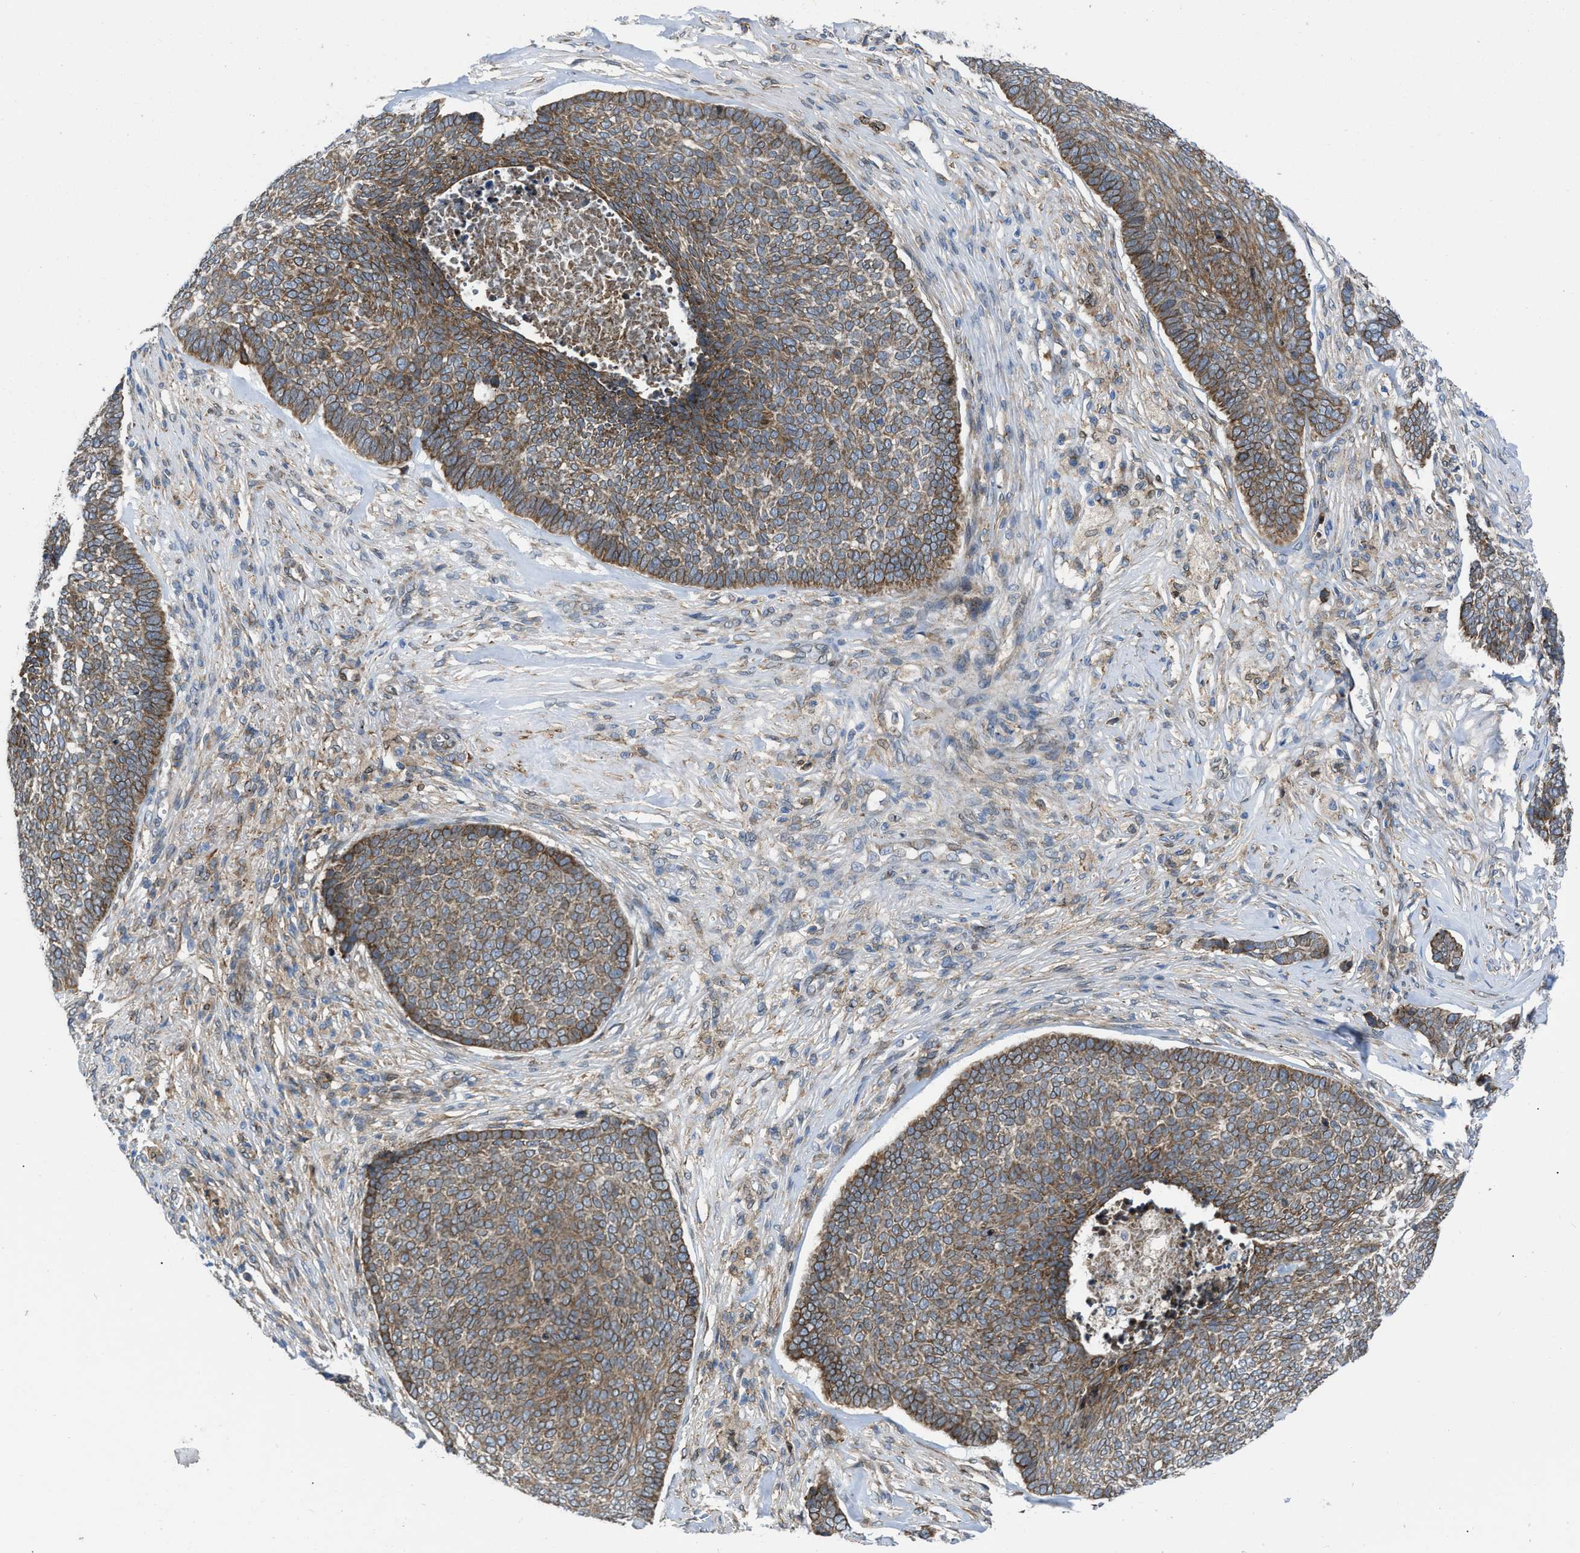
{"staining": {"intensity": "strong", "quantity": ">75%", "location": "cytoplasmic/membranous"}, "tissue": "skin cancer", "cell_type": "Tumor cells", "image_type": "cancer", "snomed": [{"axis": "morphology", "description": "Basal cell carcinoma"}, {"axis": "topography", "description": "Skin"}], "caption": "Immunohistochemical staining of skin cancer exhibits strong cytoplasmic/membranous protein expression in about >75% of tumor cells.", "gene": "ERLIN2", "patient": {"sex": "male", "age": 84}}